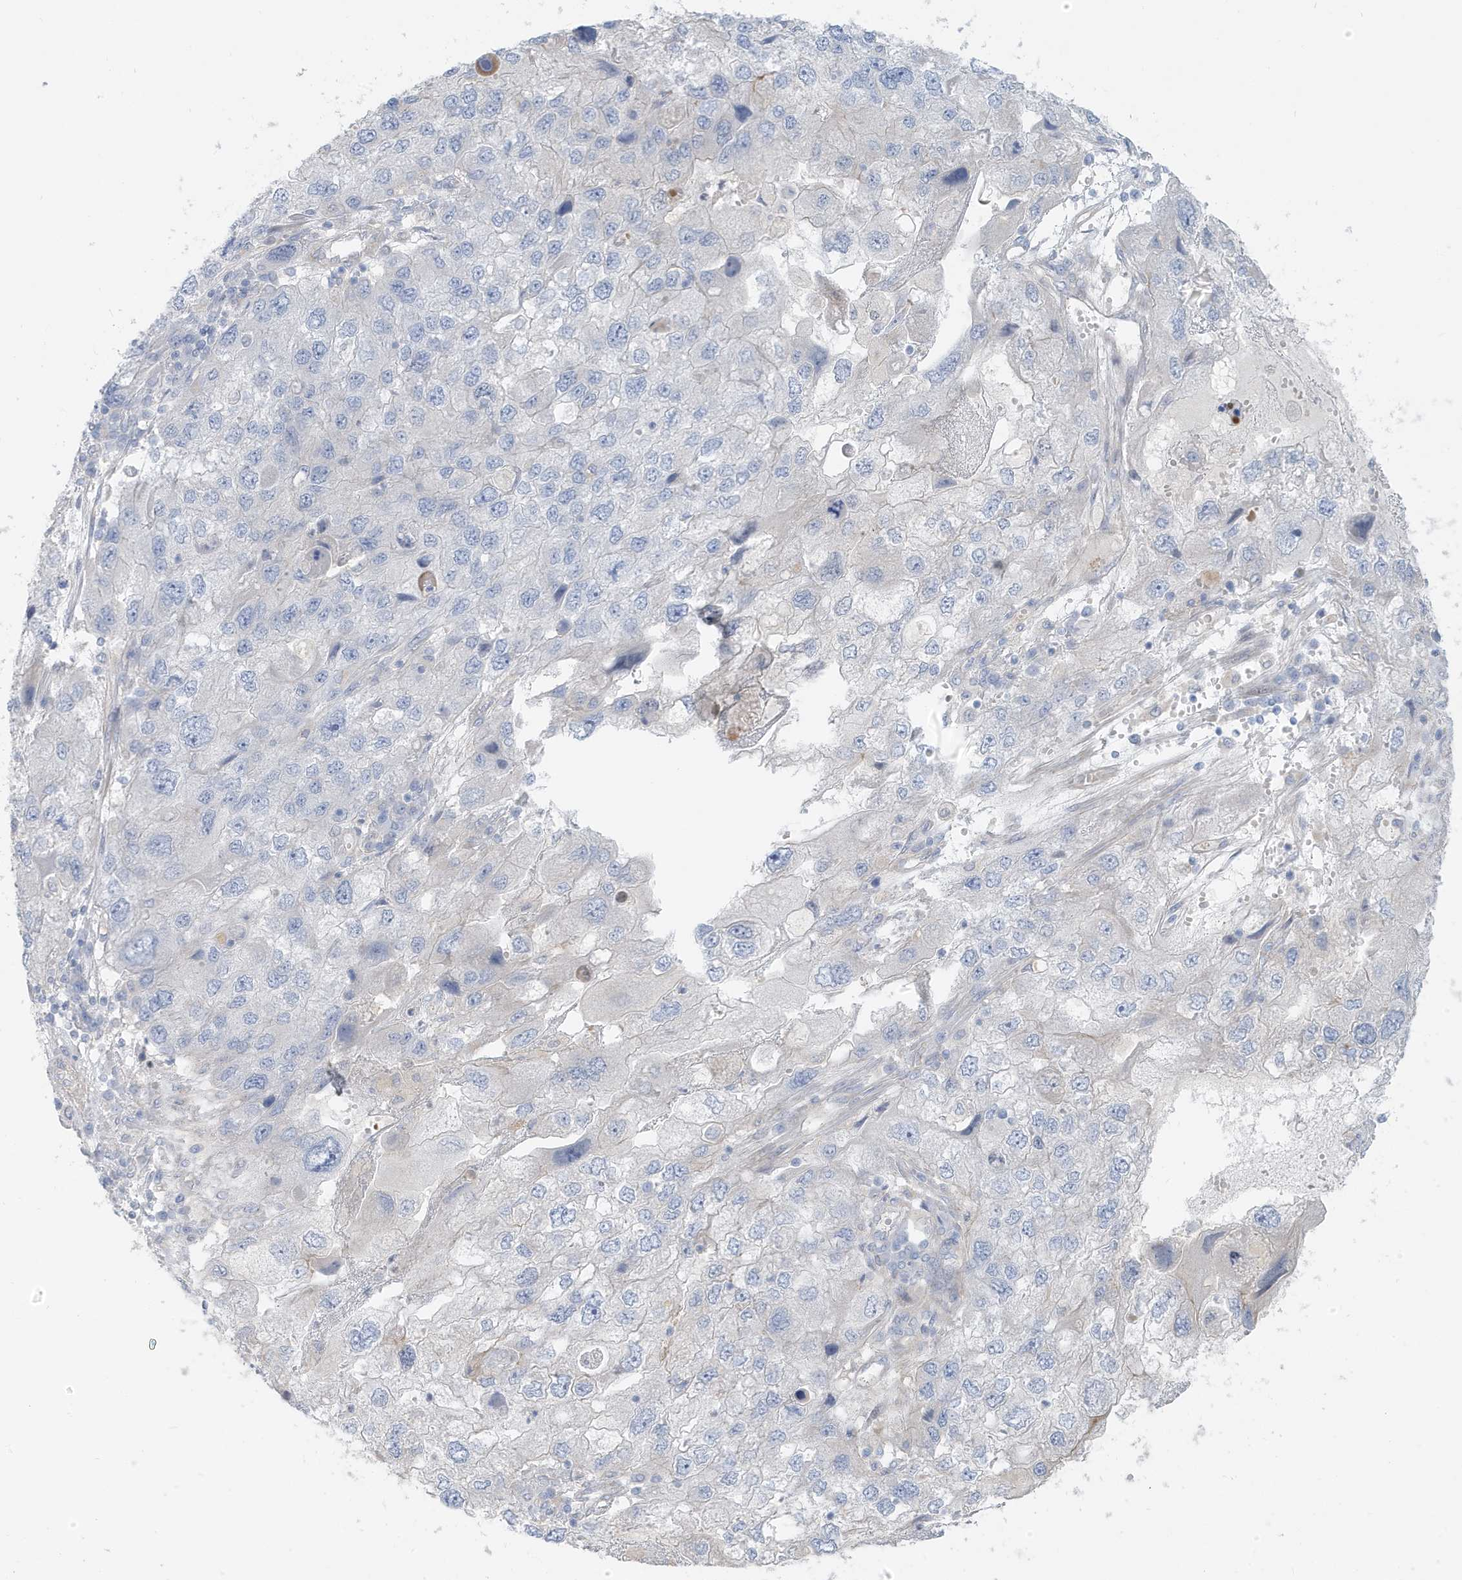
{"staining": {"intensity": "negative", "quantity": "none", "location": "none"}, "tissue": "endometrial cancer", "cell_type": "Tumor cells", "image_type": "cancer", "snomed": [{"axis": "morphology", "description": "Adenocarcinoma, NOS"}, {"axis": "topography", "description": "Endometrium"}], "caption": "The photomicrograph reveals no staining of tumor cells in endometrial cancer. (DAB immunohistochemistry (IHC), high magnification).", "gene": "ATP13A5", "patient": {"sex": "female", "age": 49}}